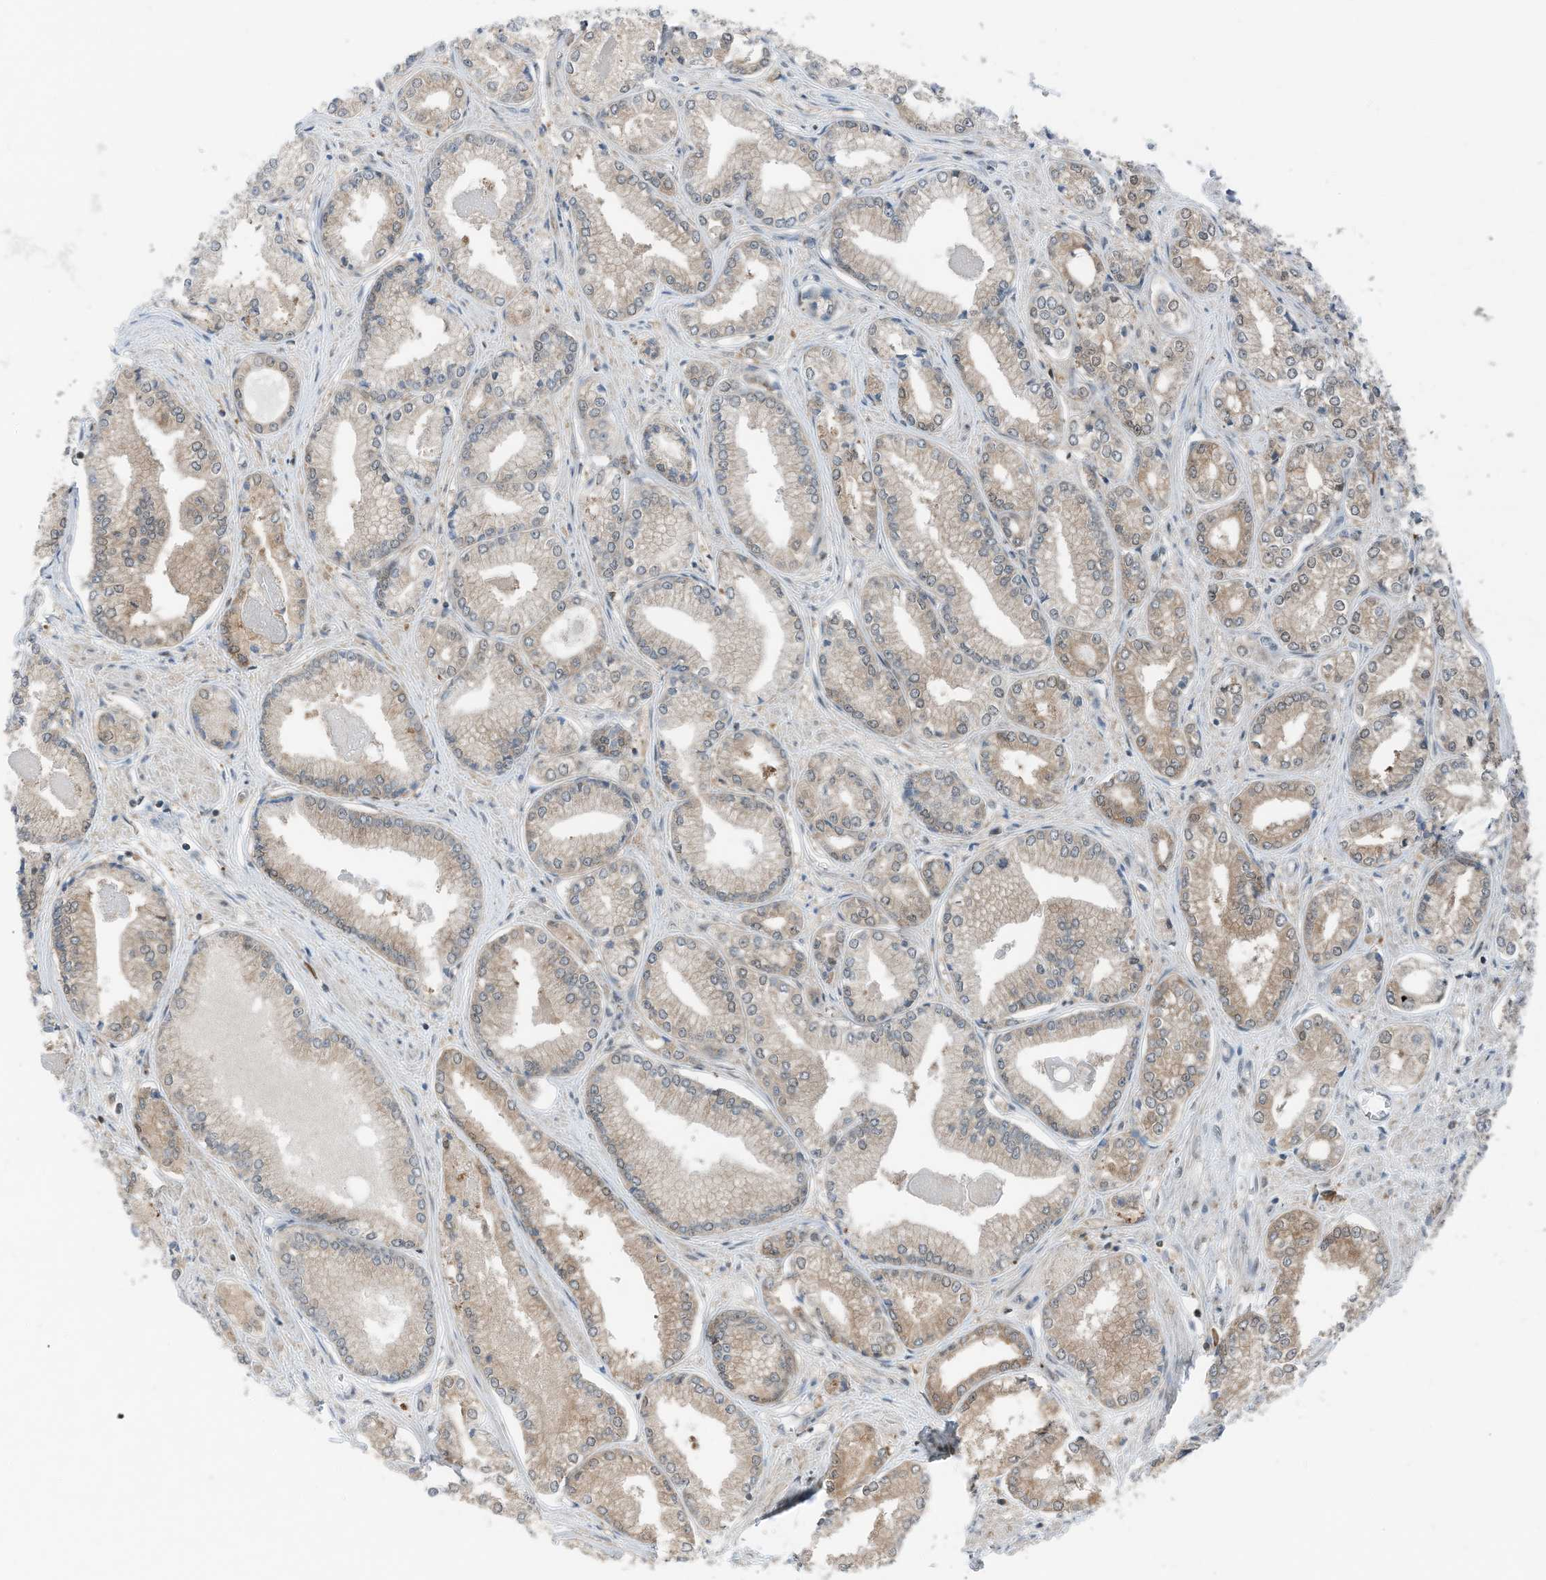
{"staining": {"intensity": "weak", "quantity": "25%-75%", "location": "cytoplasmic/membranous"}, "tissue": "prostate cancer", "cell_type": "Tumor cells", "image_type": "cancer", "snomed": [{"axis": "morphology", "description": "Adenocarcinoma, Low grade"}, {"axis": "topography", "description": "Prostate"}], "caption": "Tumor cells reveal low levels of weak cytoplasmic/membranous positivity in approximately 25%-75% of cells in low-grade adenocarcinoma (prostate).", "gene": "RMND1", "patient": {"sex": "male", "age": 60}}